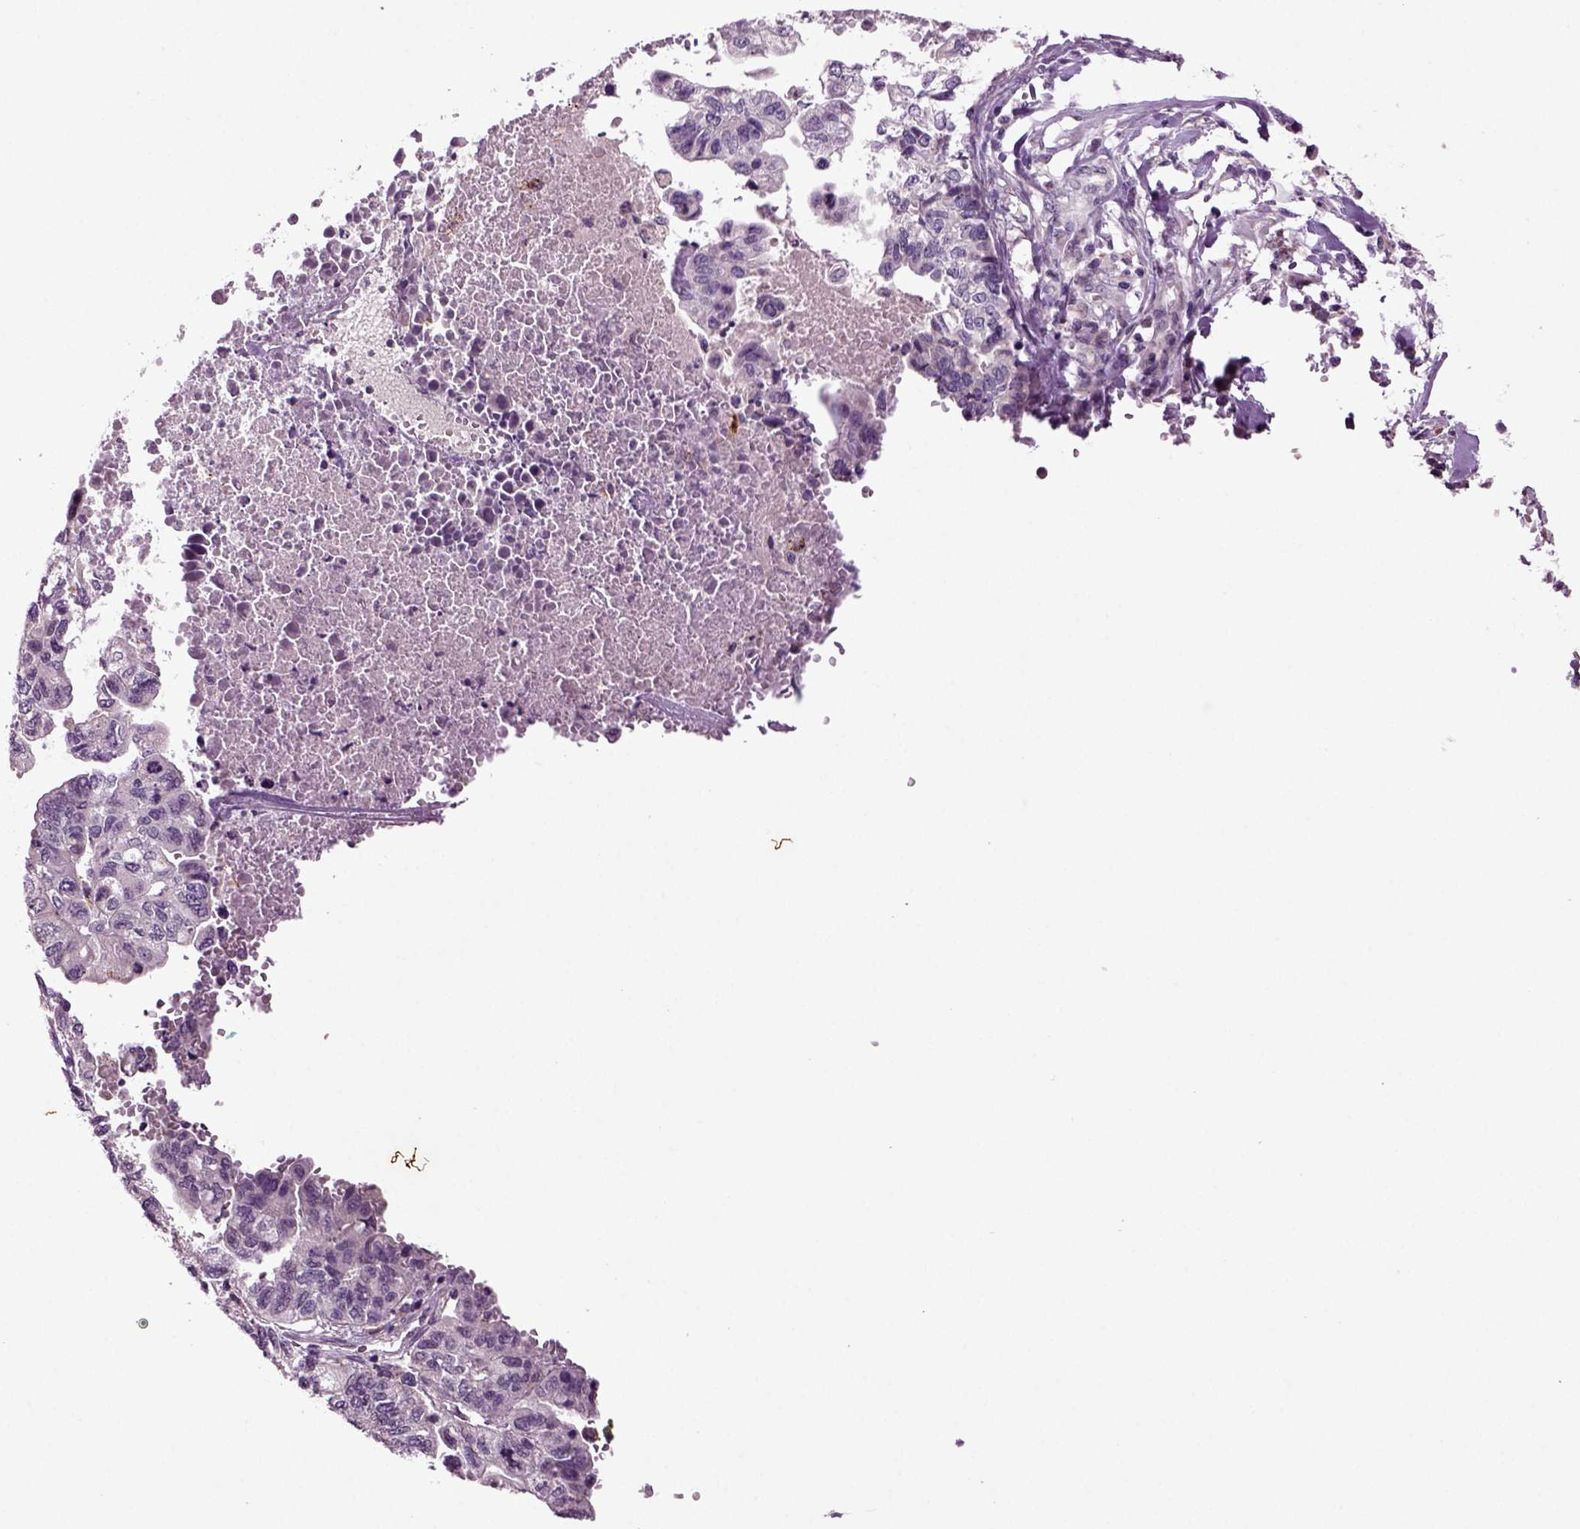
{"staining": {"intensity": "negative", "quantity": "none", "location": "none"}, "tissue": "stomach cancer", "cell_type": "Tumor cells", "image_type": "cancer", "snomed": [{"axis": "morphology", "description": "Adenocarcinoma, NOS"}, {"axis": "topography", "description": "Stomach, upper"}], "caption": "Immunohistochemical staining of stomach adenocarcinoma displays no significant expression in tumor cells. (IHC, brightfield microscopy, high magnification).", "gene": "SLC17A6", "patient": {"sex": "female", "age": 67}}